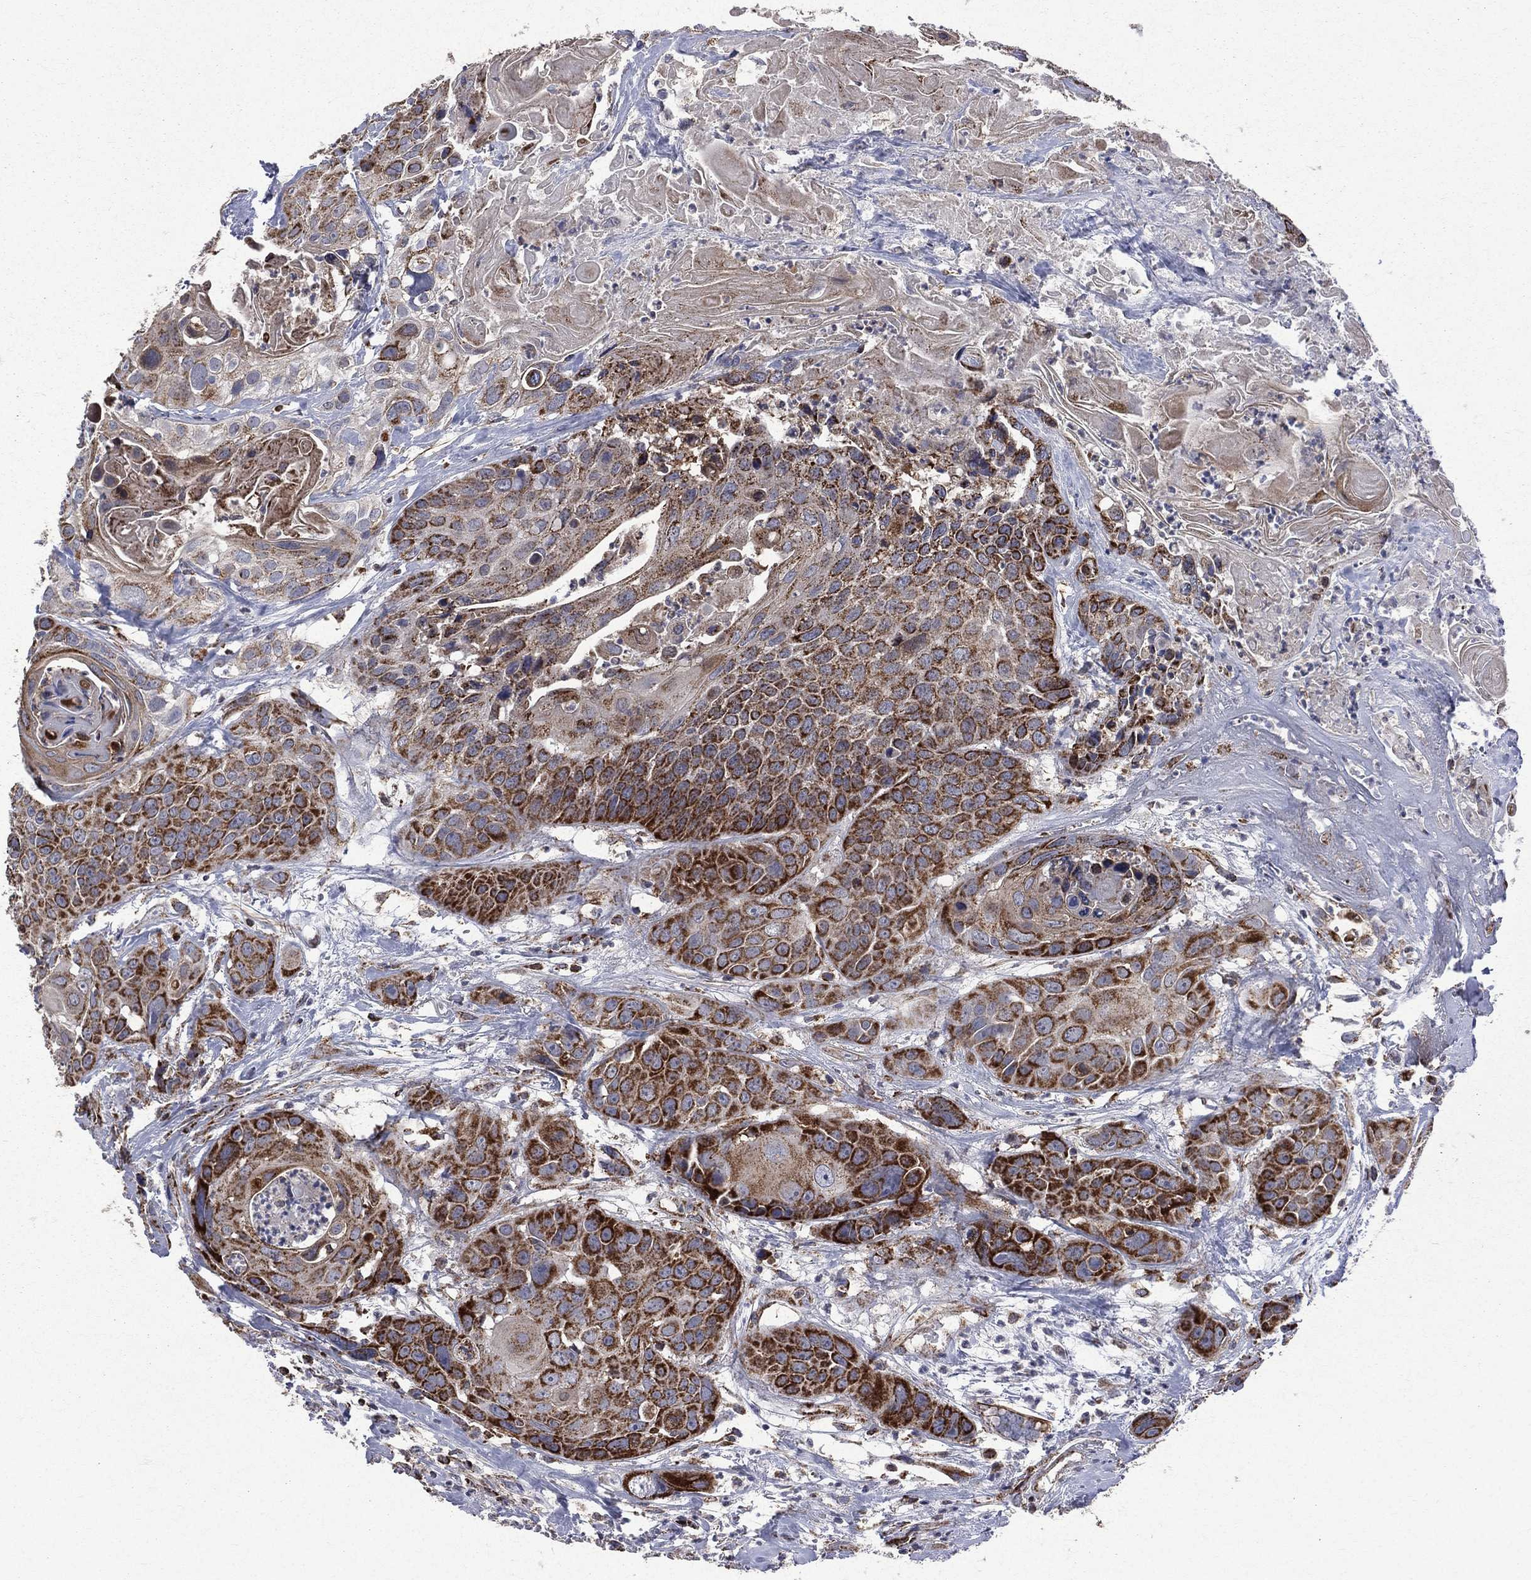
{"staining": {"intensity": "strong", "quantity": ">75%", "location": "cytoplasmic/membranous"}, "tissue": "head and neck cancer", "cell_type": "Tumor cells", "image_type": "cancer", "snomed": [{"axis": "morphology", "description": "Squamous cell carcinoma, NOS"}, {"axis": "topography", "description": "Oral tissue"}, {"axis": "topography", "description": "Head-Neck"}], "caption": "Immunohistochemistry (IHC) (DAB (3,3'-diaminobenzidine)) staining of squamous cell carcinoma (head and neck) shows strong cytoplasmic/membranous protein positivity in about >75% of tumor cells.", "gene": "GOT2", "patient": {"sex": "male", "age": 56}}